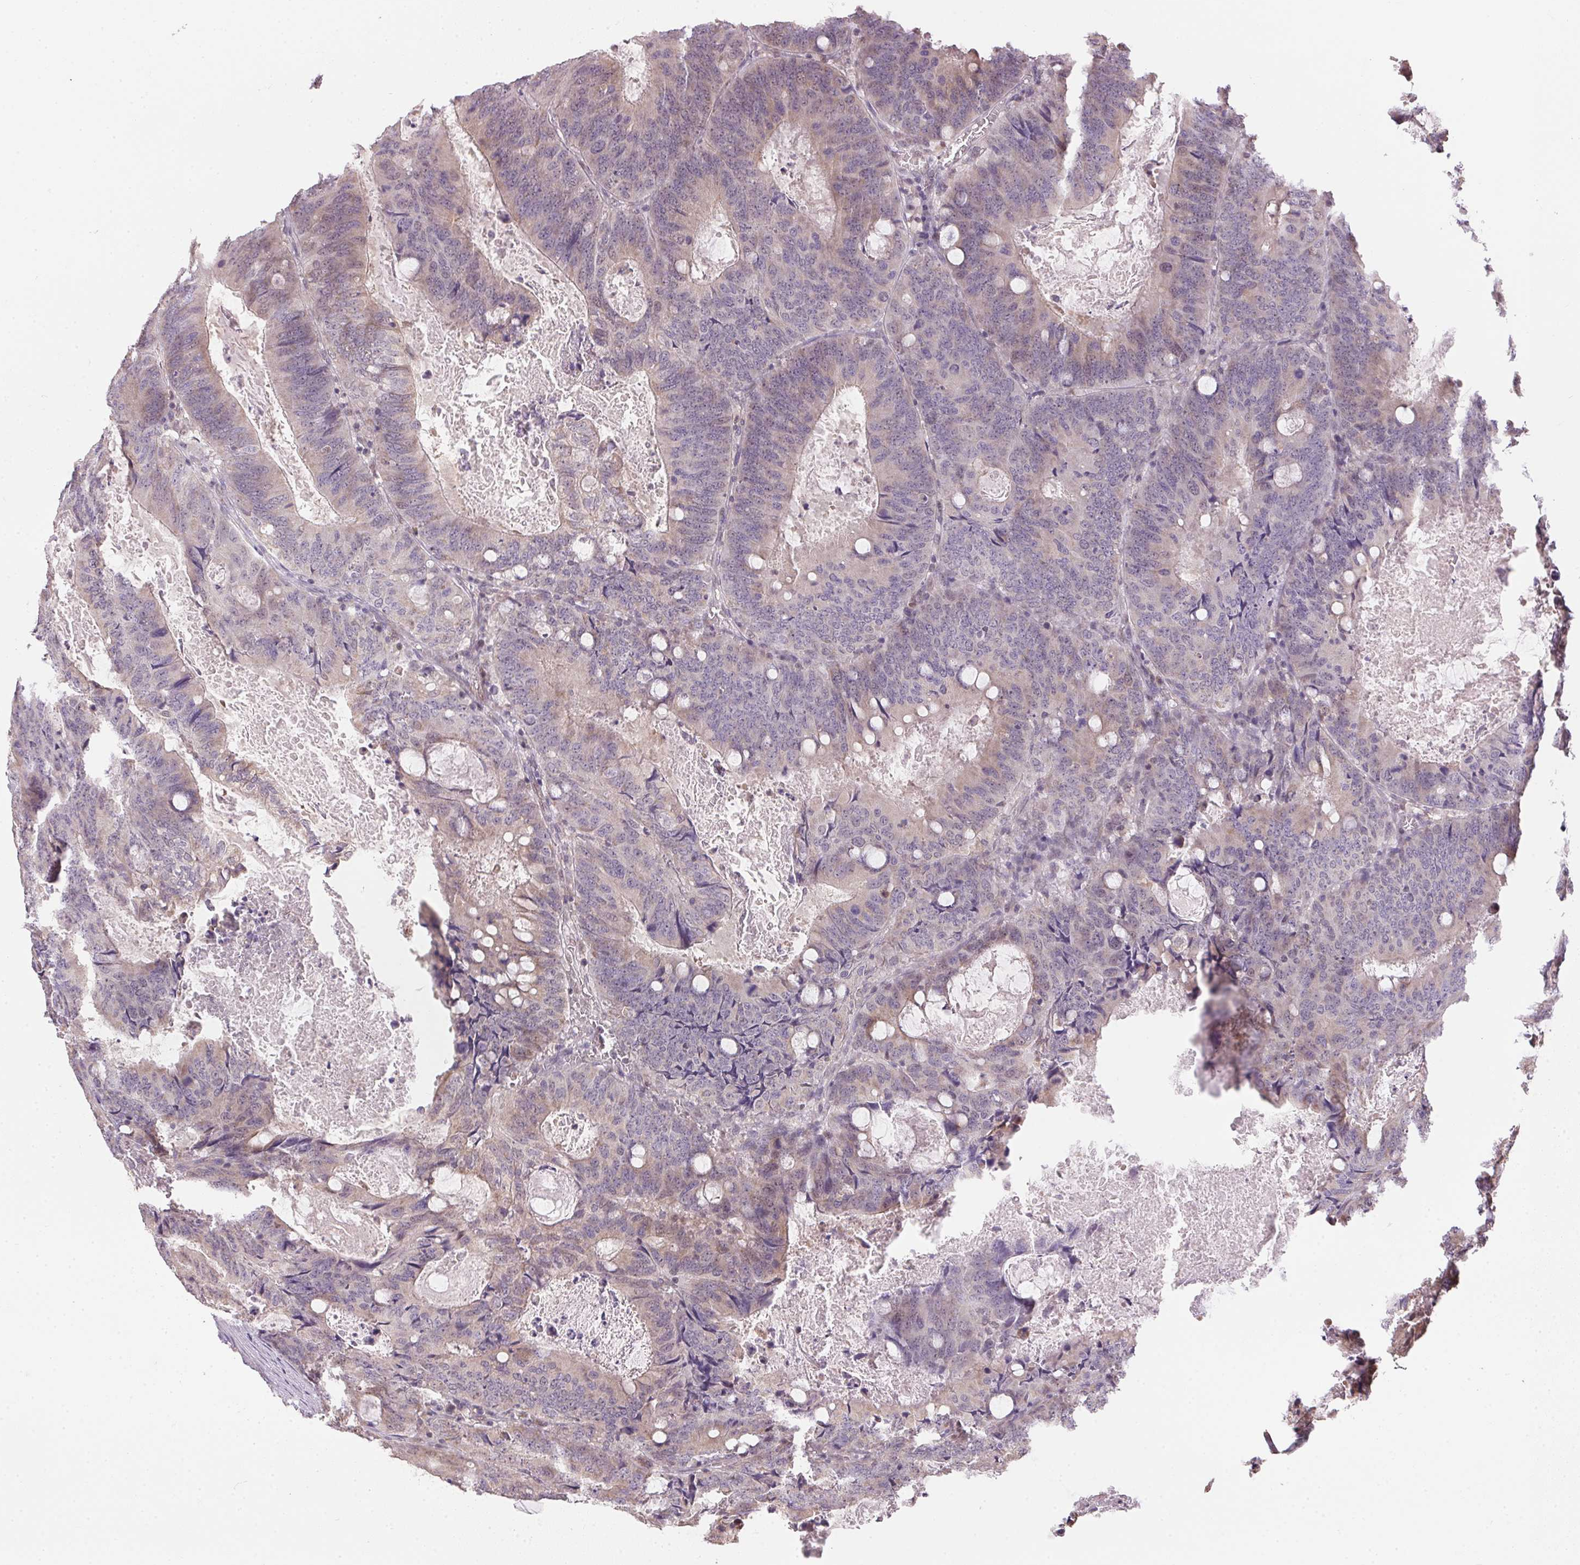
{"staining": {"intensity": "moderate", "quantity": "<25%", "location": "cytoplasmic/membranous"}, "tissue": "colorectal cancer", "cell_type": "Tumor cells", "image_type": "cancer", "snomed": [{"axis": "morphology", "description": "Adenocarcinoma, NOS"}, {"axis": "topography", "description": "Colon"}], "caption": "Human adenocarcinoma (colorectal) stained for a protein (brown) reveals moderate cytoplasmic/membranous positive expression in approximately <25% of tumor cells.", "gene": "SC5D", "patient": {"sex": "male", "age": 67}}